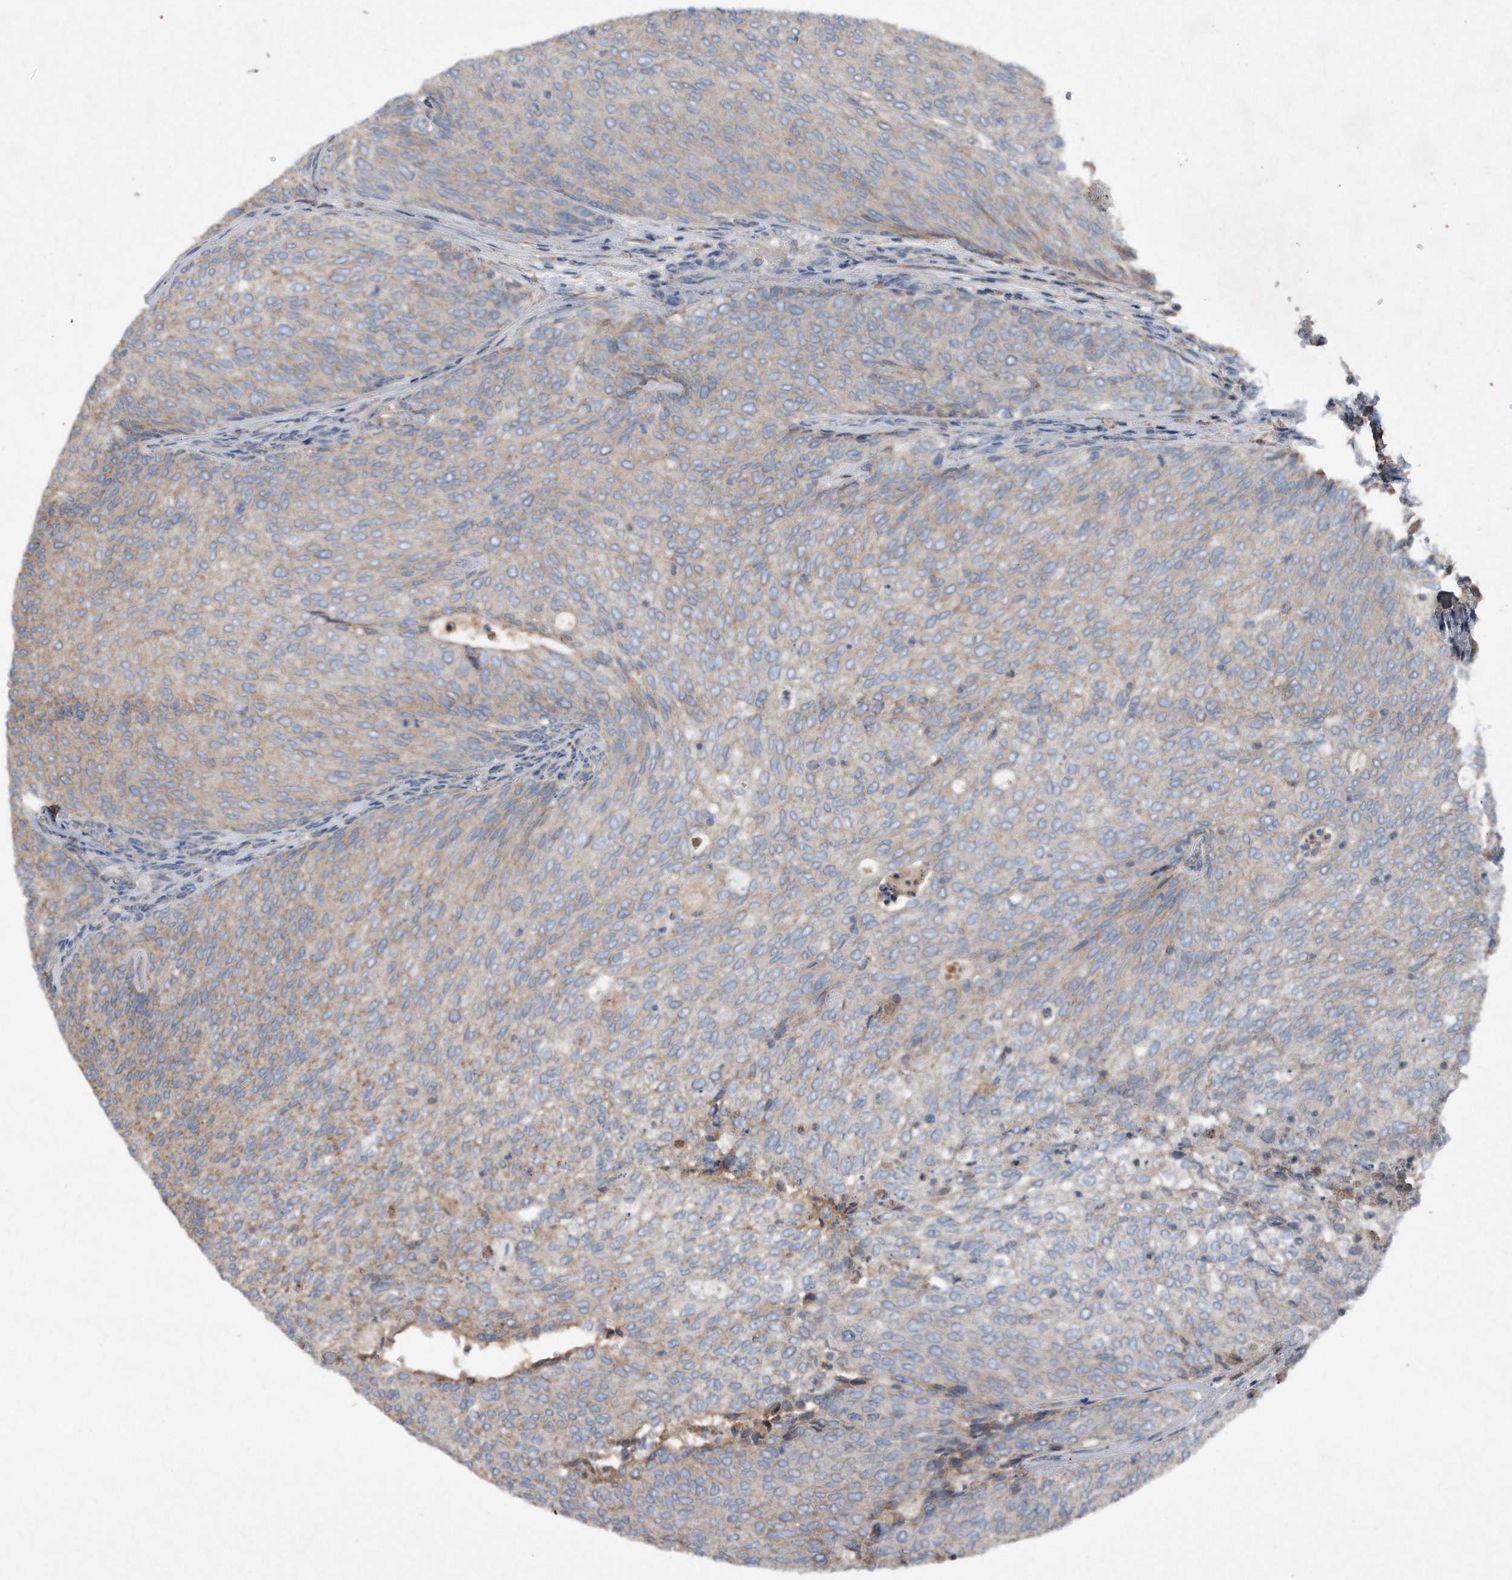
{"staining": {"intensity": "moderate", "quantity": "25%-75%", "location": "cytoplasmic/membranous"}, "tissue": "urothelial cancer", "cell_type": "Tumor cells", "image_type": "cancer", "snomed": [{"axis": "morphology", "description": "Urothelial carcinoma, Low grade"}, {"axis": "topography", "description": "Urinary bladder"}], "caption": "Immunohistochemistry image of neoplastic tissue: low-grade urothelial carcinoma stained using immunohistochemistry (IHC) shows medium levels of moderate protein expression localized specifically in the cytoplasmic/membranous of tumor cells, appearing as a cytoplasmic/membranous brown color.", "gene": "SDHA", "patient": {"sex": "female", "age": 79}}